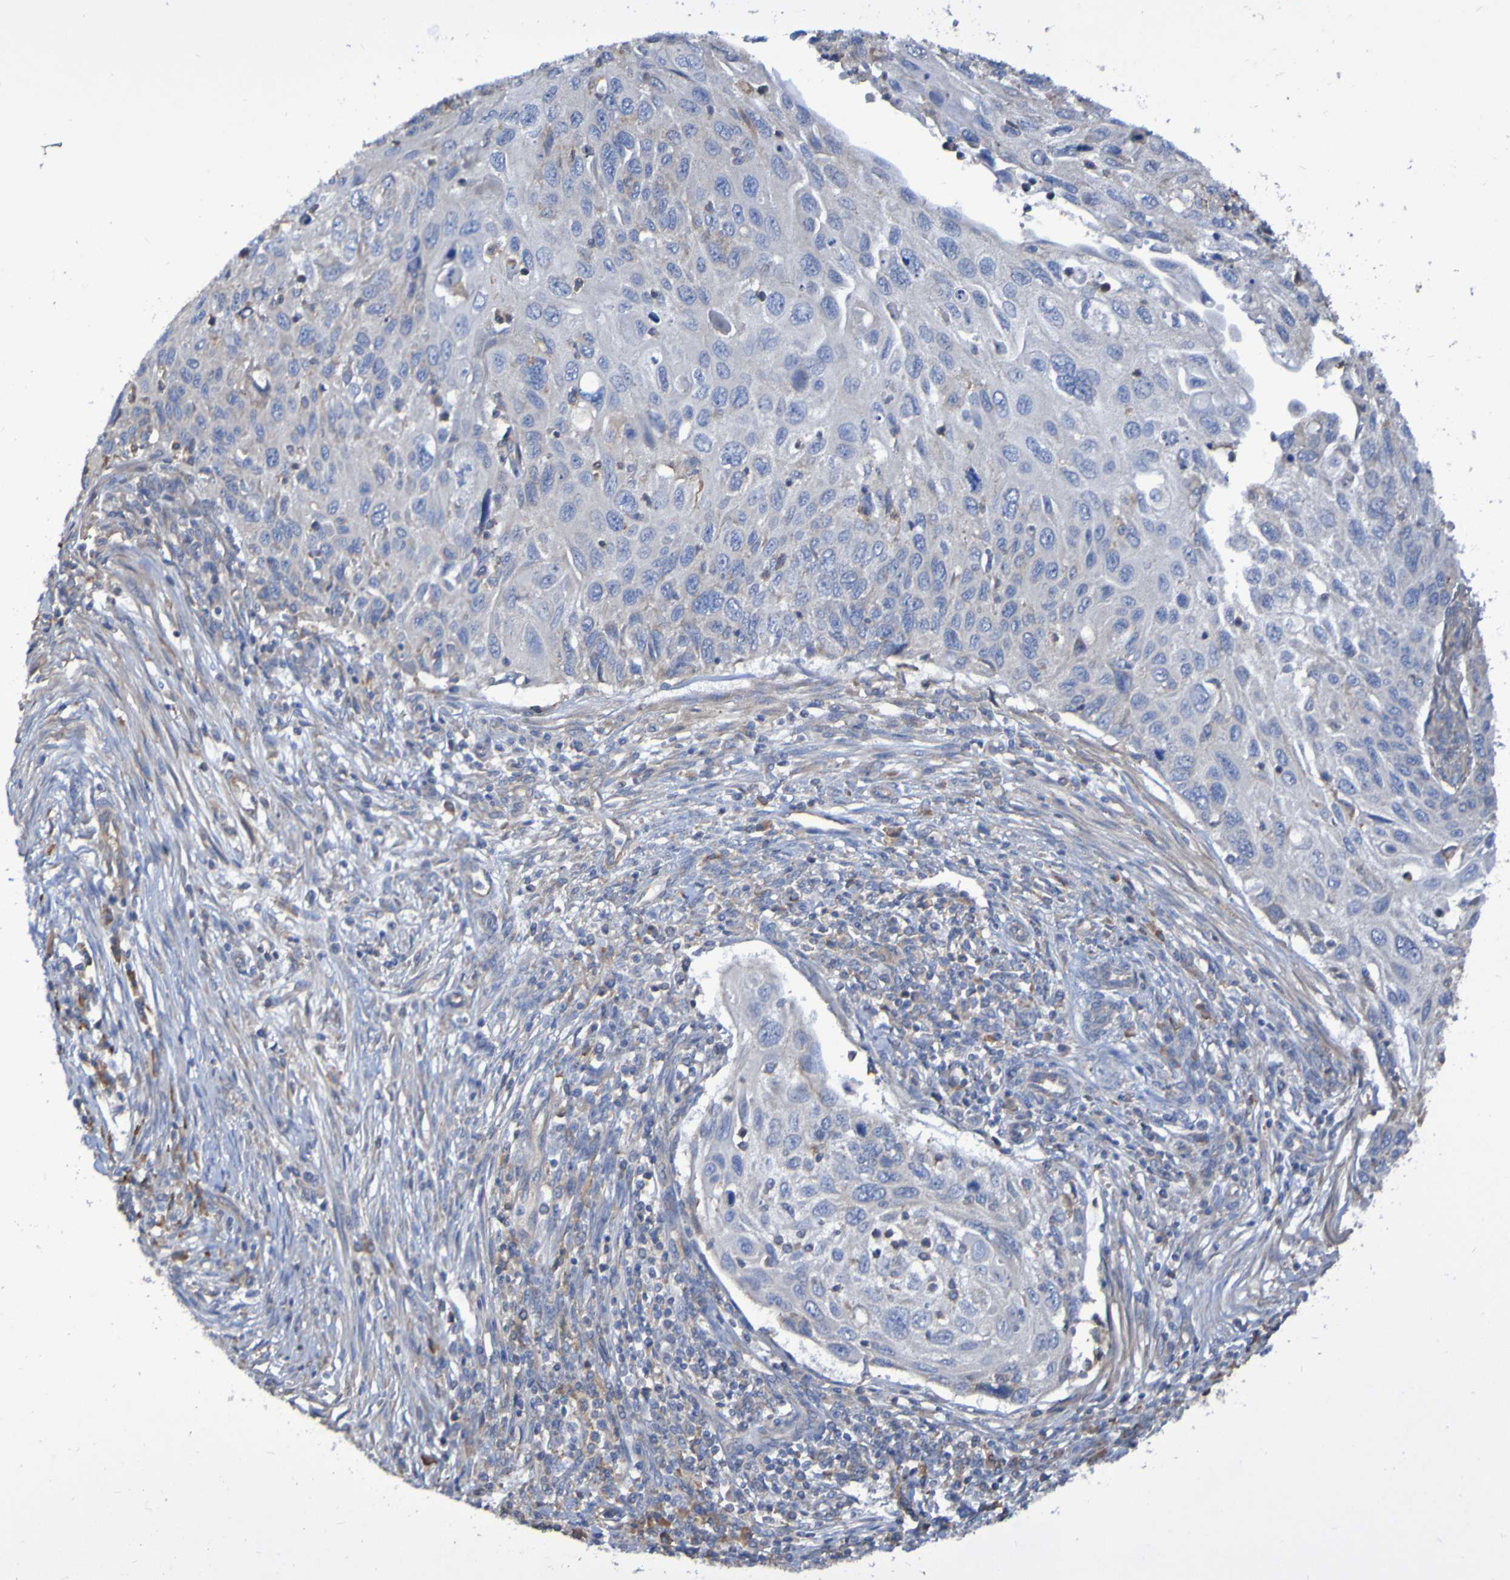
{"staining": {"intensity": "weak", "quantity": "<25%", "location": "cytoplasmic/membranous"}, "tissue": "cervical cancer", "cell_type": "Tumor cells", "image_type": "cancer", "snomed": [{"axis": "morphology", "description": "Squamous cell carcinoma, NOS"}, {"axis": "topography", "description": "Cervix"}], "caption": "A high-resolution micrograph shows immunohistochemistry (IHC) staining of cervical cancer, which reveals no significant positivity in tumor cells.", "gene": "SYNJ1", "patient": {"sex": "female", "age": 70}}